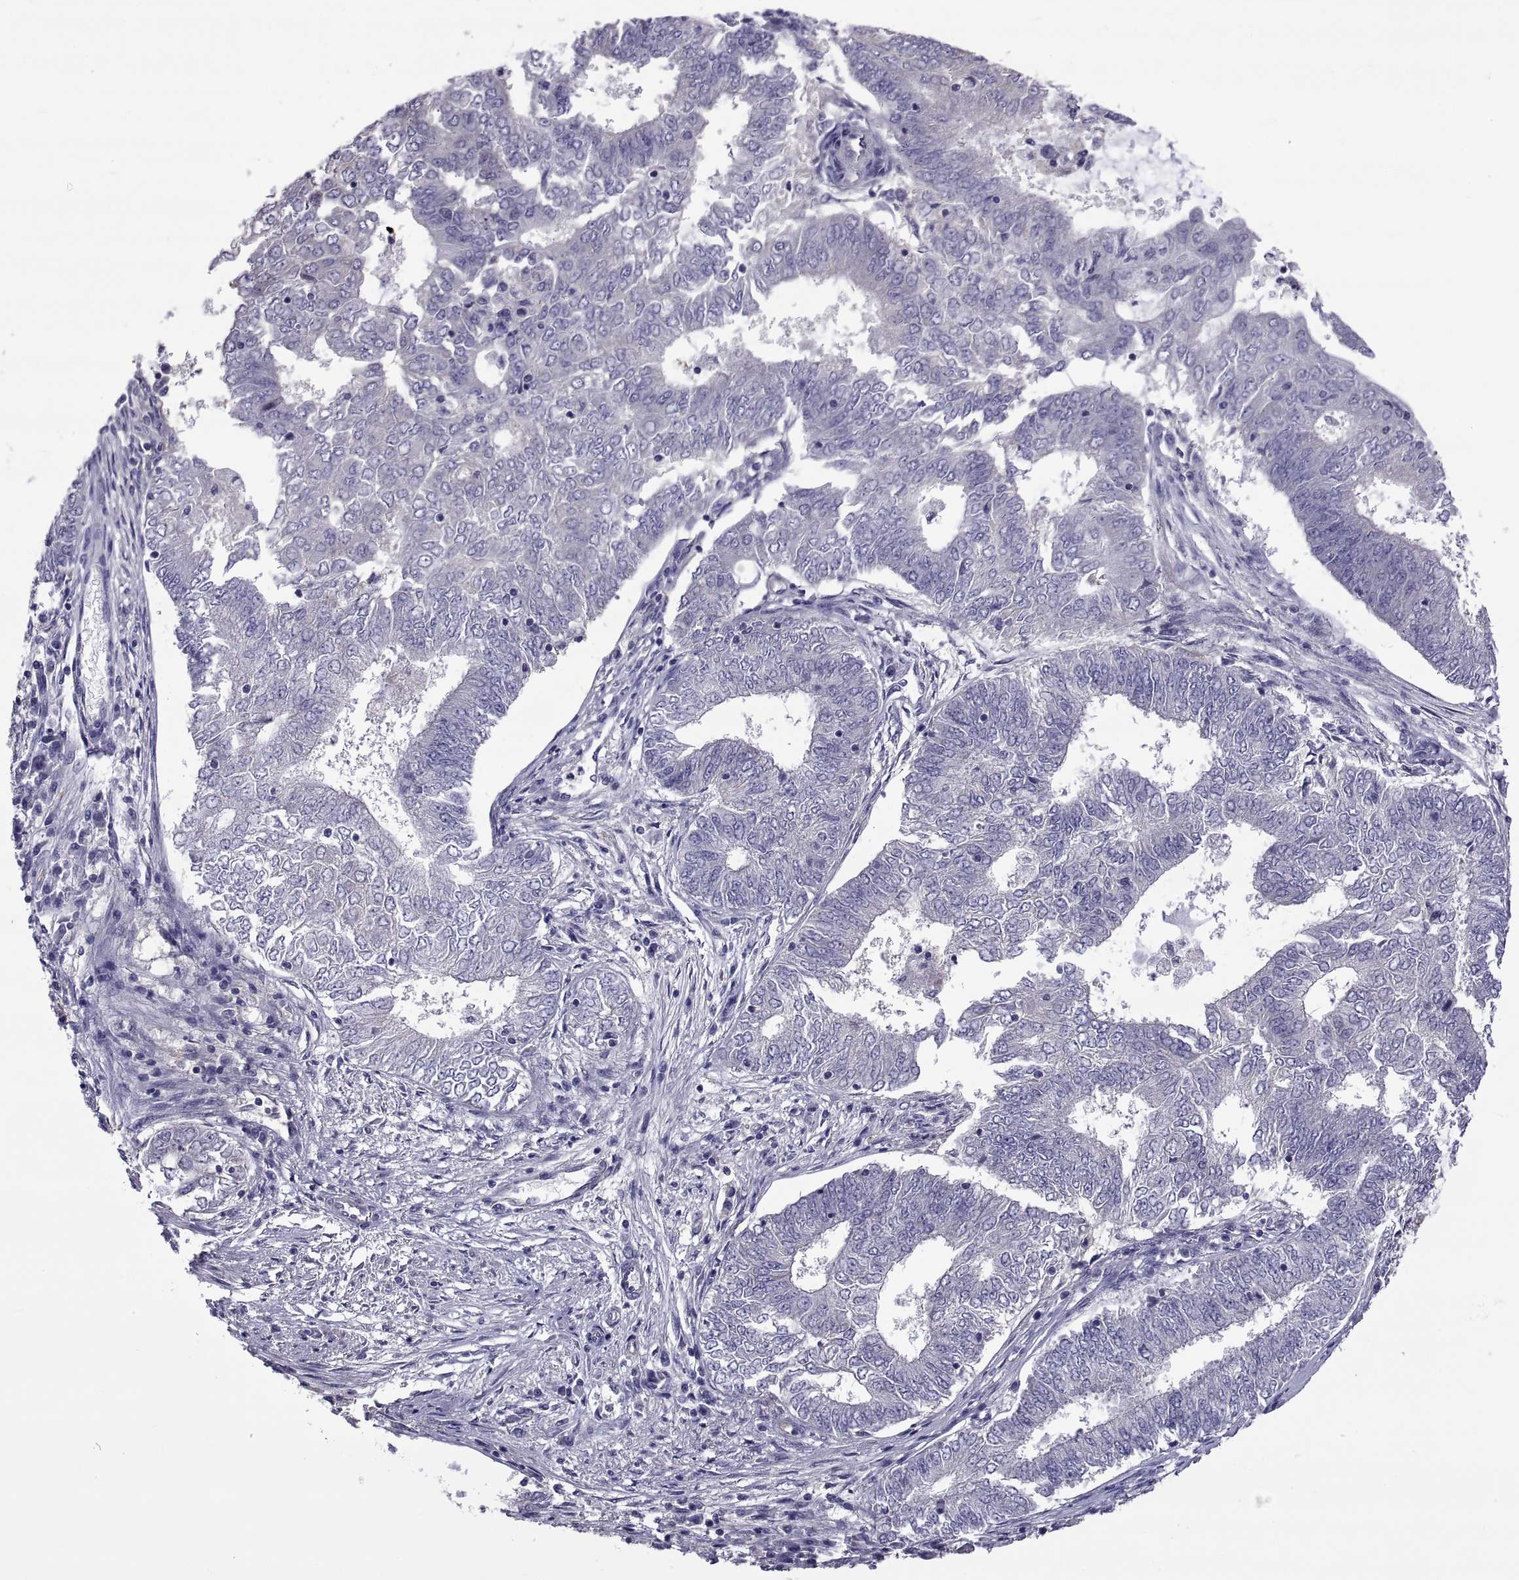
{"staining": {"intensity": "negative", "quantity": "none", "location": "none"}, "tissue": "endometrial cancer", "cell_type": "Tumor cells", "image_type": "cancer", "snomed": [{"axis": "morphology", "description": "Adenocarcinoma, NOS"}, {"axis": "topography", "description": "Endometrium"}], "caption": "An immunohistochemistry photomicrograph of endometrial cancer is shown. There is no staining in tumor cells of endometrial cancer.", "gene": "TMC3", "patient": {"sex": "female", "age": 62}}